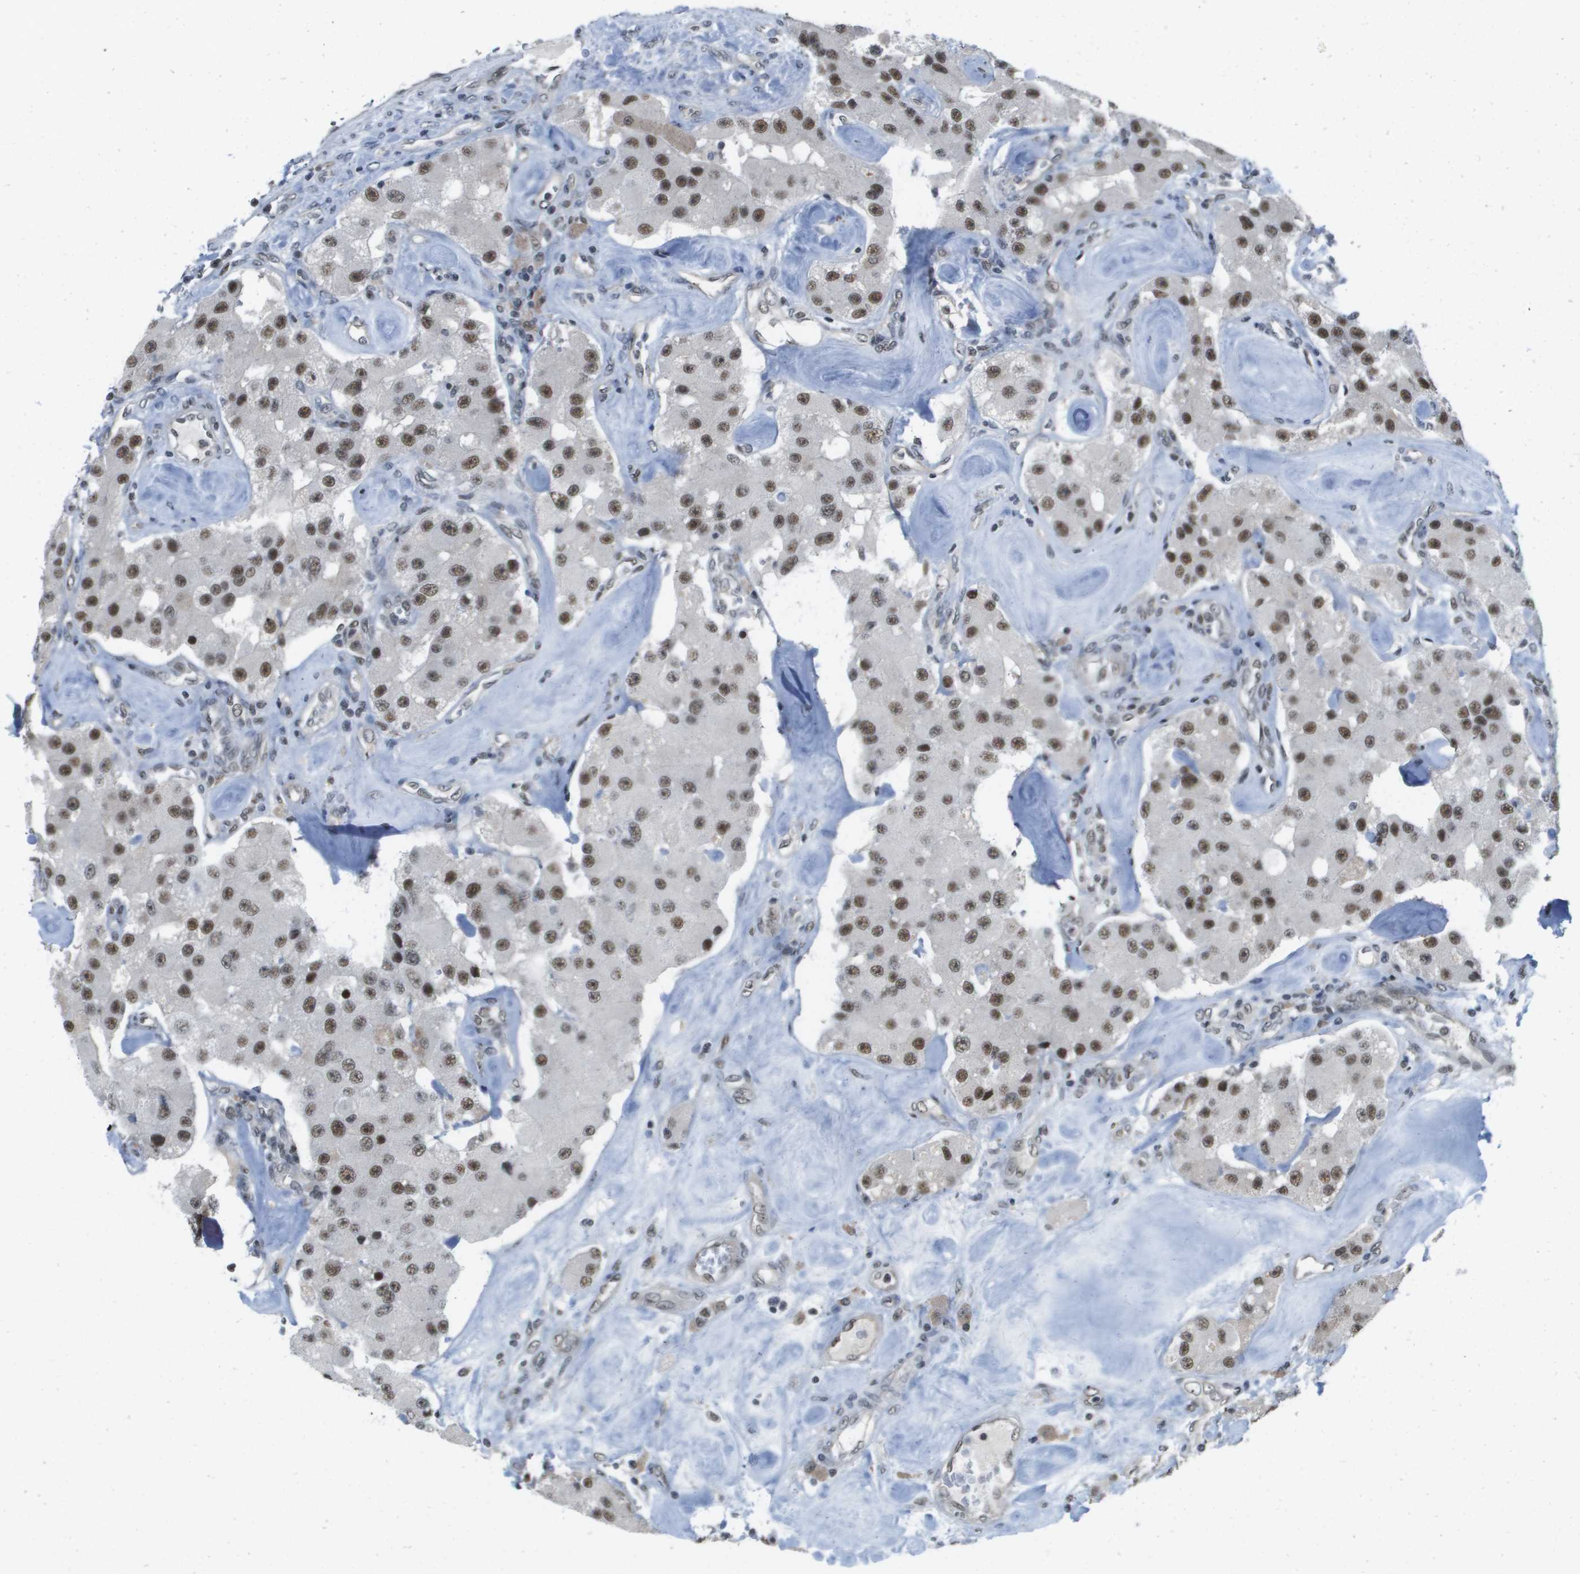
{"staining": {"intensity": "moderate", "quantity": ">75%", "location": "nuclear"}, "tissue": "carcinoid", "cell_type": "Tumor cells", "image_type": "cancer", "snomed": [{"axis": "morphology", "description": "Carcinoid, malignant, NOS"}, {"axis": "topography", "description": "Pancreas"}], "caption": "Human carcinoid stained with a brown dye reveals moderate nuclear positive staining in approximately >75% of tumor cells.", "gene": "ISY1", "patient": {"sex": "male", "age": 41}}